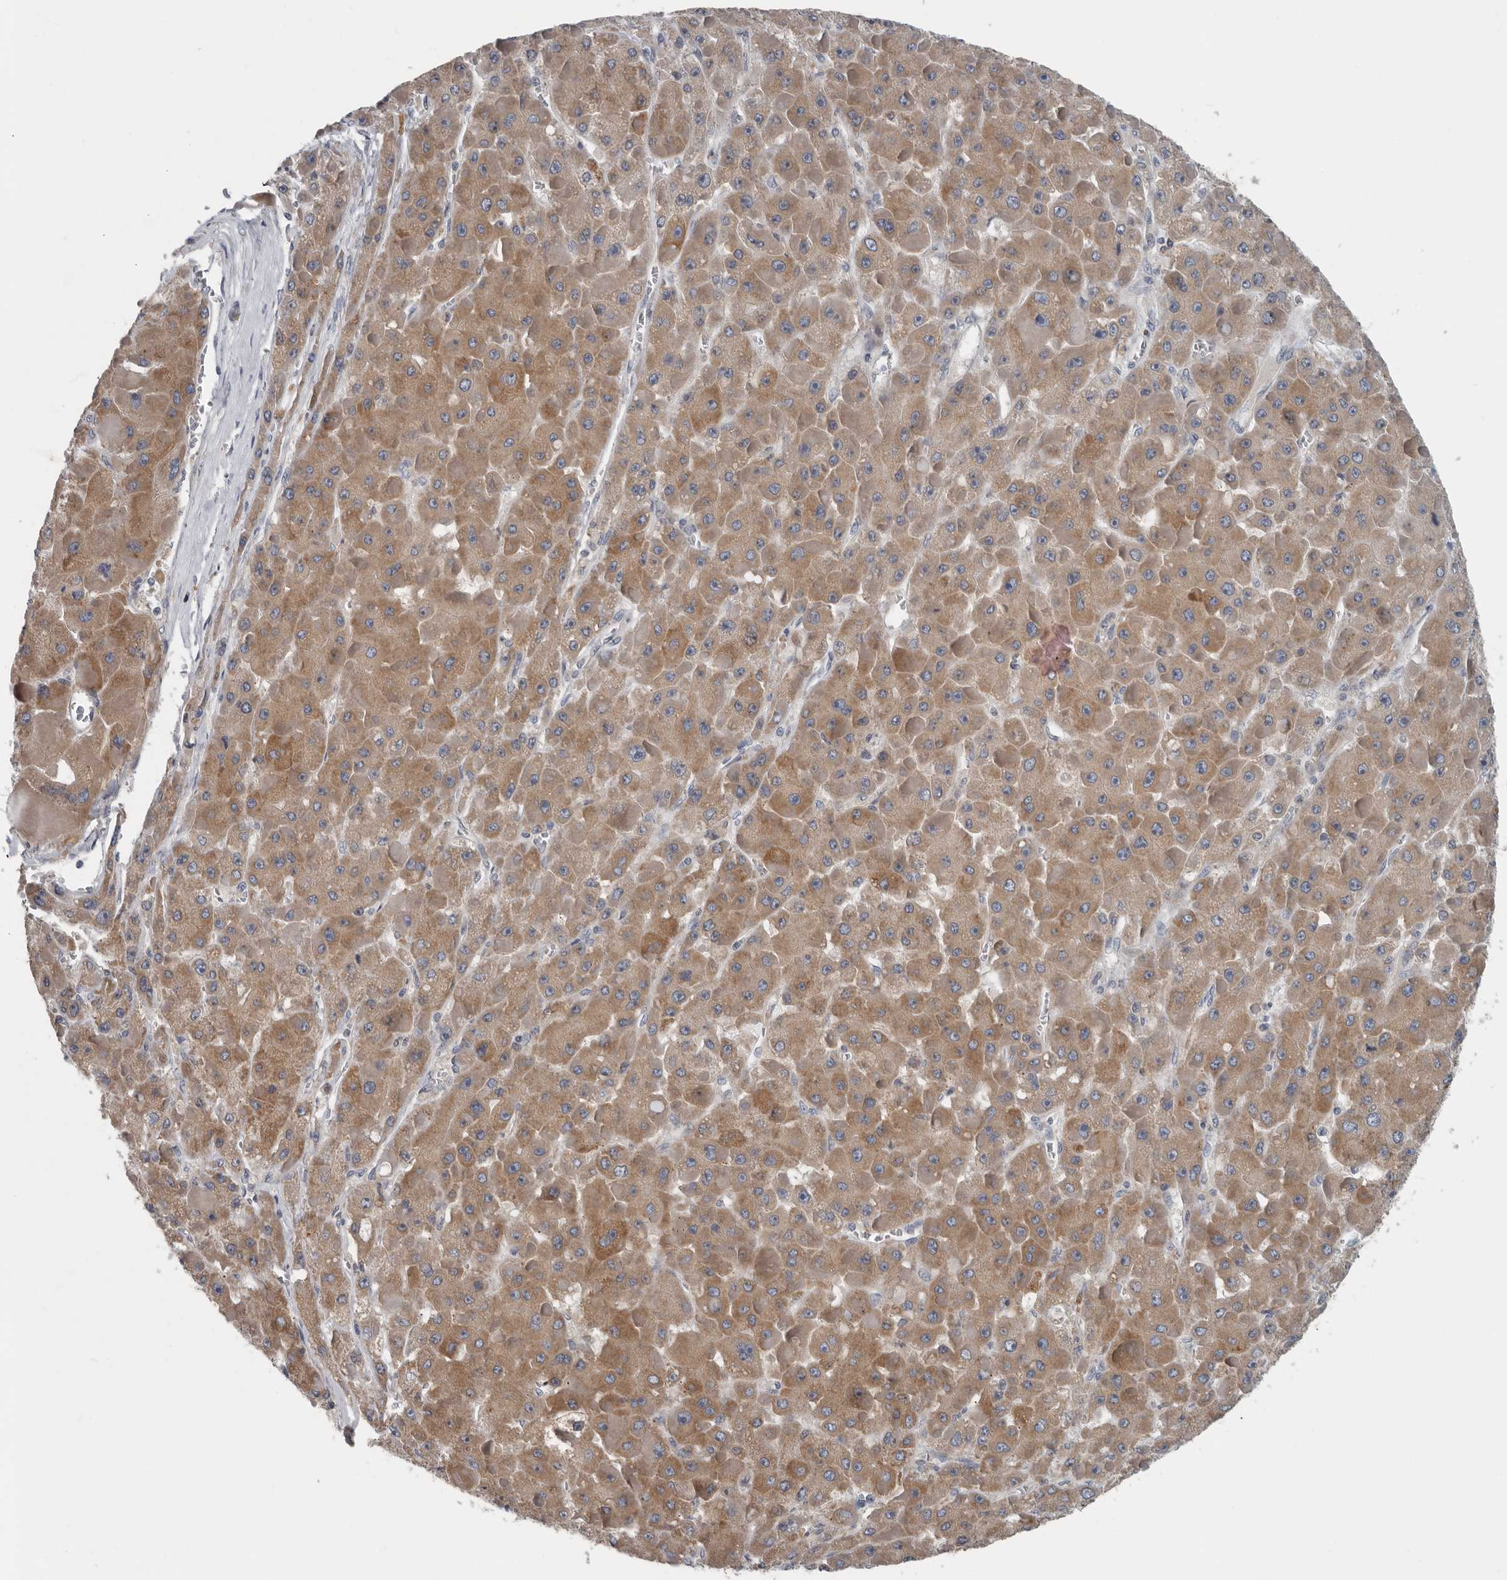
{"staining": {"intensity": "moderate", "quantity": ">75%", "location": "cytoplasmic/membranous"}, "tissue": "liver cancer", "cell_type": "Tumor cells", "image_type": "cancer", "snomed": [{"axis": "morphology", "description": "Carcinoma, Hepatocellular, NOS"}, {"axis": "topography", "description": "Liver"}], "caption": "A brown stain labels moderate cytoplasmic/membranous positivity of a protein in human liver hepatocellular carcinoma tumor cells.", "gene": "TMEM199", "patient": {"sex": "female", "age": 73}}